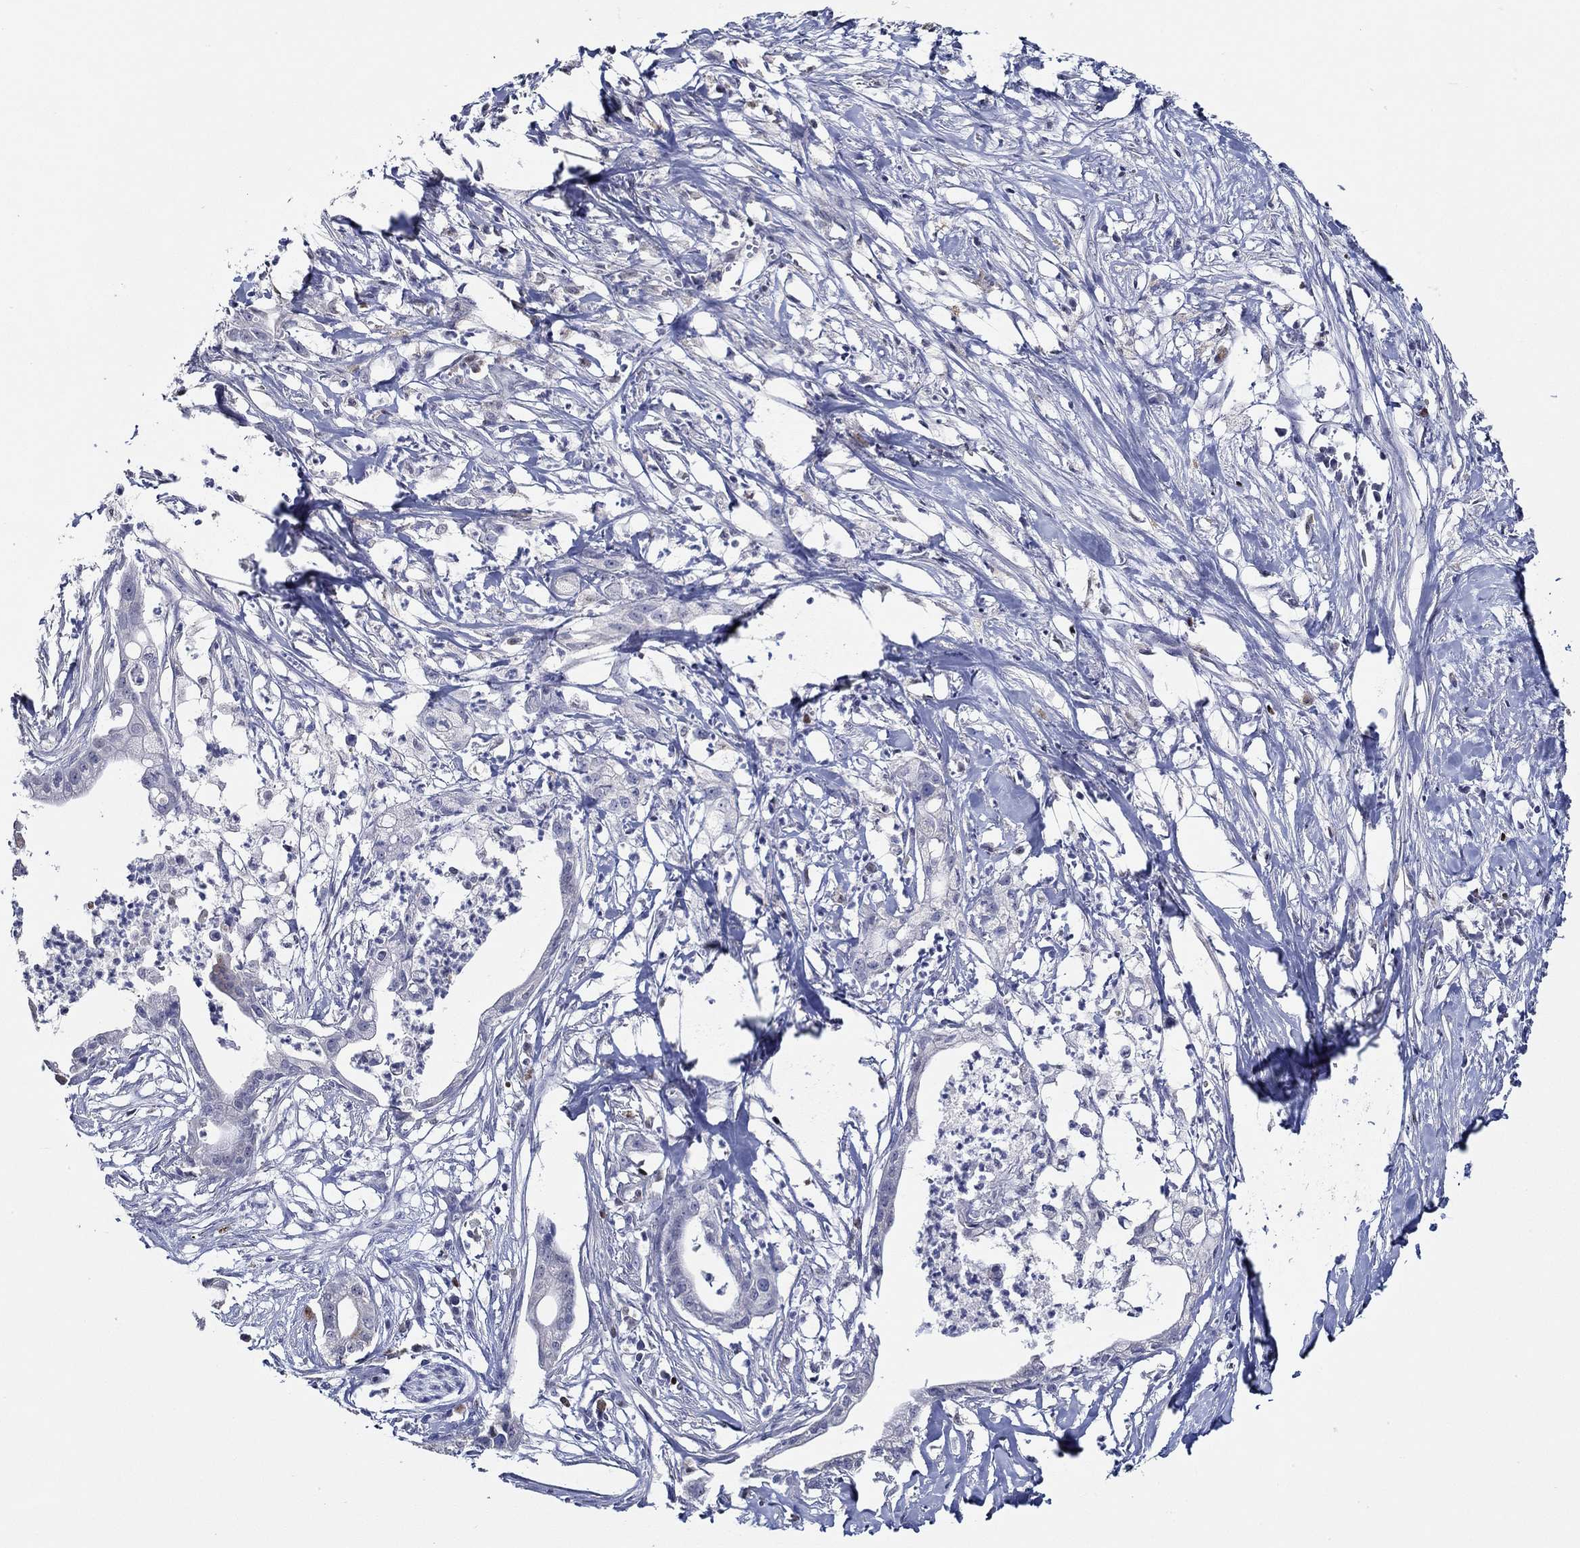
{"staining": {"intensity": "negative", "quantity": "none", "location": "none"}, "tissue": "pancreatic cancer", "cell_type": "Tumor cells", "image_type": "cancer", "snomed": [{"axis": "morphology", "description": "Normal tissue, NOS"}, {"axis": "morphology", "description": "Adenocarcinoma, NOS"}, {"axis": "topography", "description": "Pancreas"}], "caption": "The IHC image has no significant positivity in tumor cells of pancreatic cancer (adenocarcinoma) tissue.", "gene": "GATA2", "patient": {"sex": "female", "age": 58}}